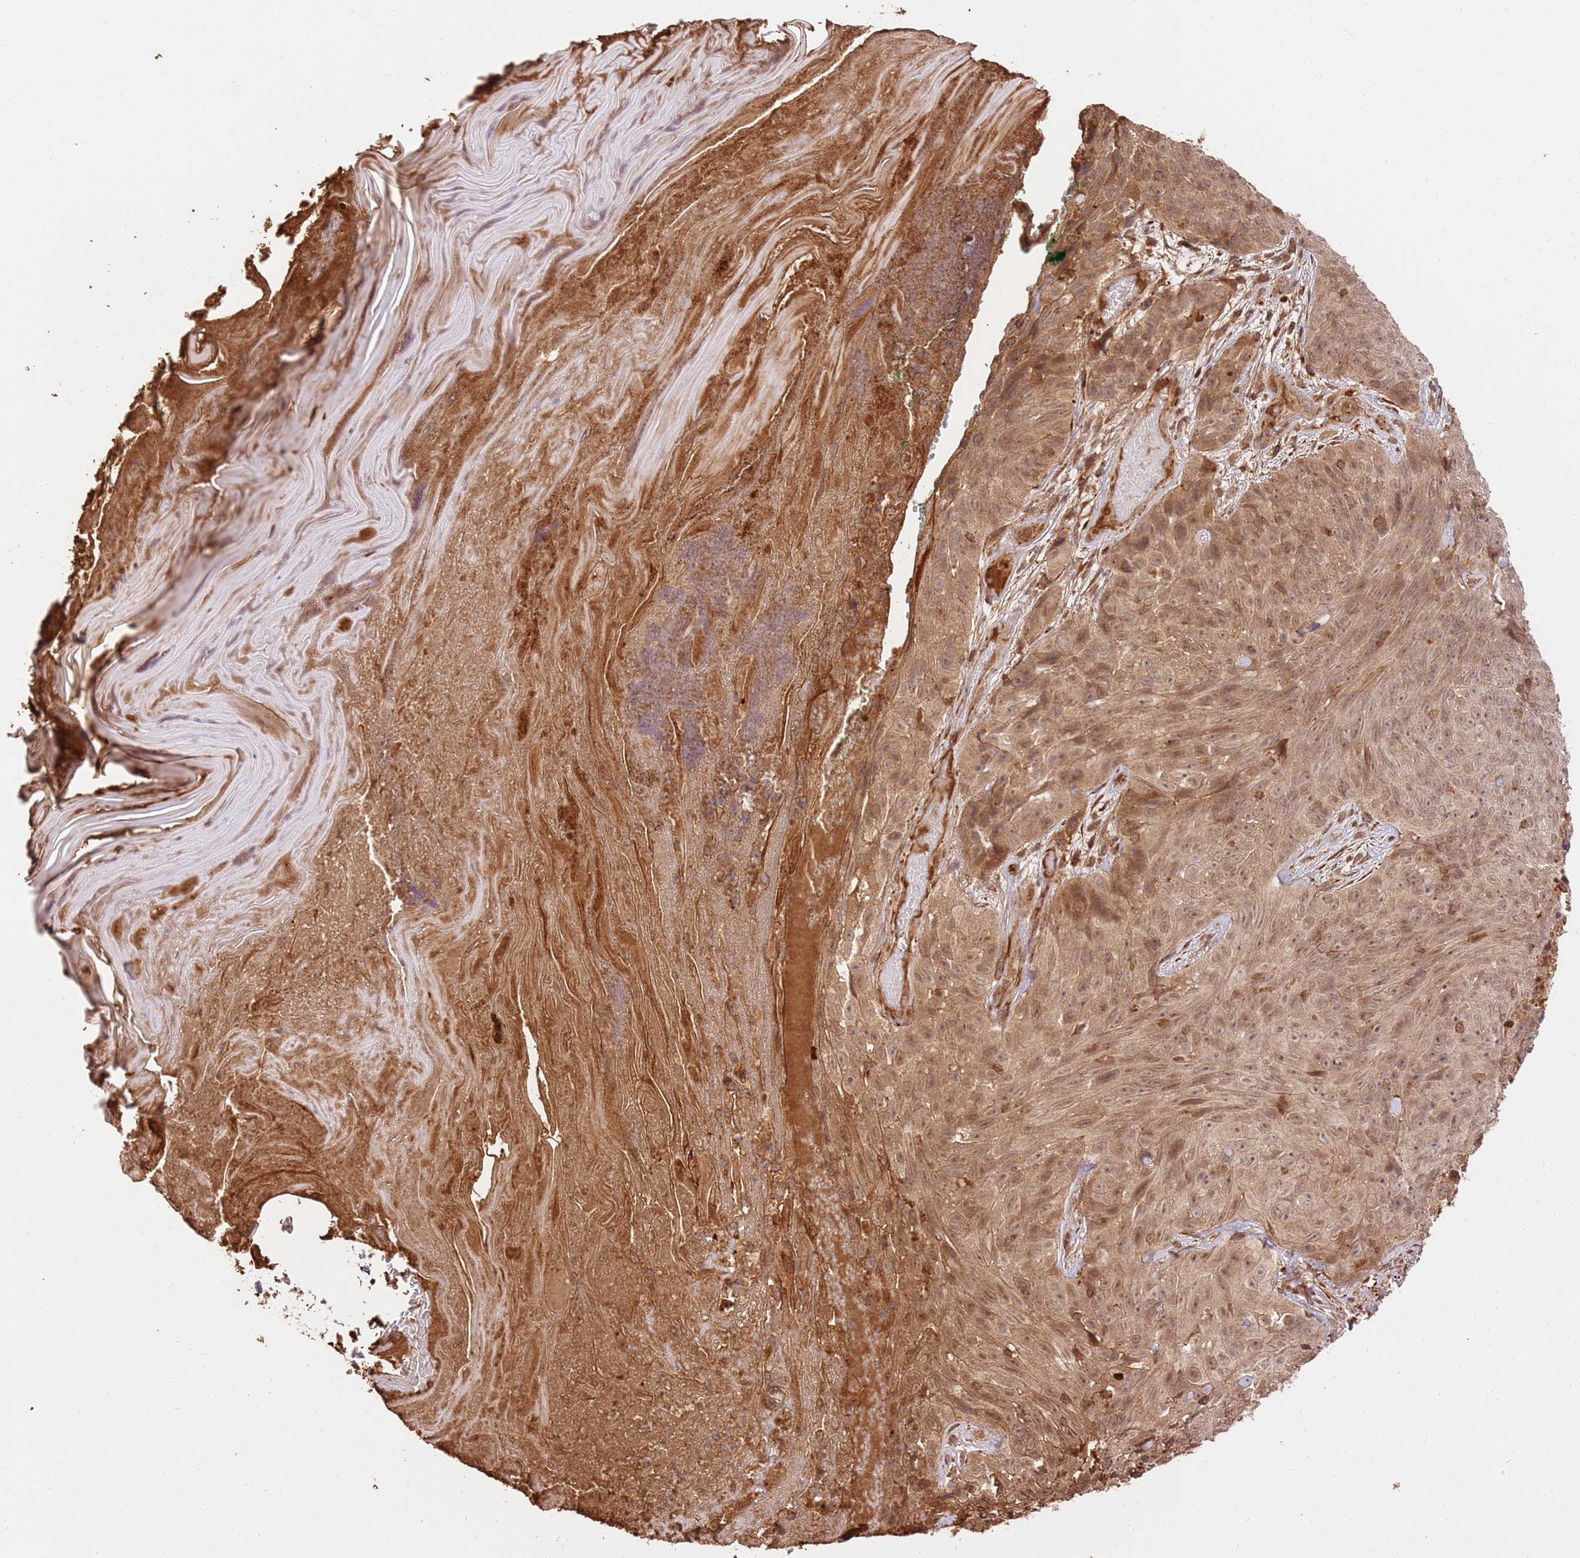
{"staining": {"intensity": "moderate", "quantity": ">75%", "location": "cytoplasmic/membranous,nuclear"}, "tissue": "skin cancer", "cell_type": "Tumor cells", "image_type": "cancer", "snomed": [{"axis": "morphology", "description": "Squamous cell carcinoma, NOS"}, {"axis": "topography", "description": "Skin"}], "caption": "Squamous cell carcinoma (skin) was stained to show a protein in brown. There is medium levels of moderate cytoplasmic/membranous and nuclear expression in about >75% of tumor cells.", "gene": "KATNAL2", "patient": {"sex": "female", "age": 87}}